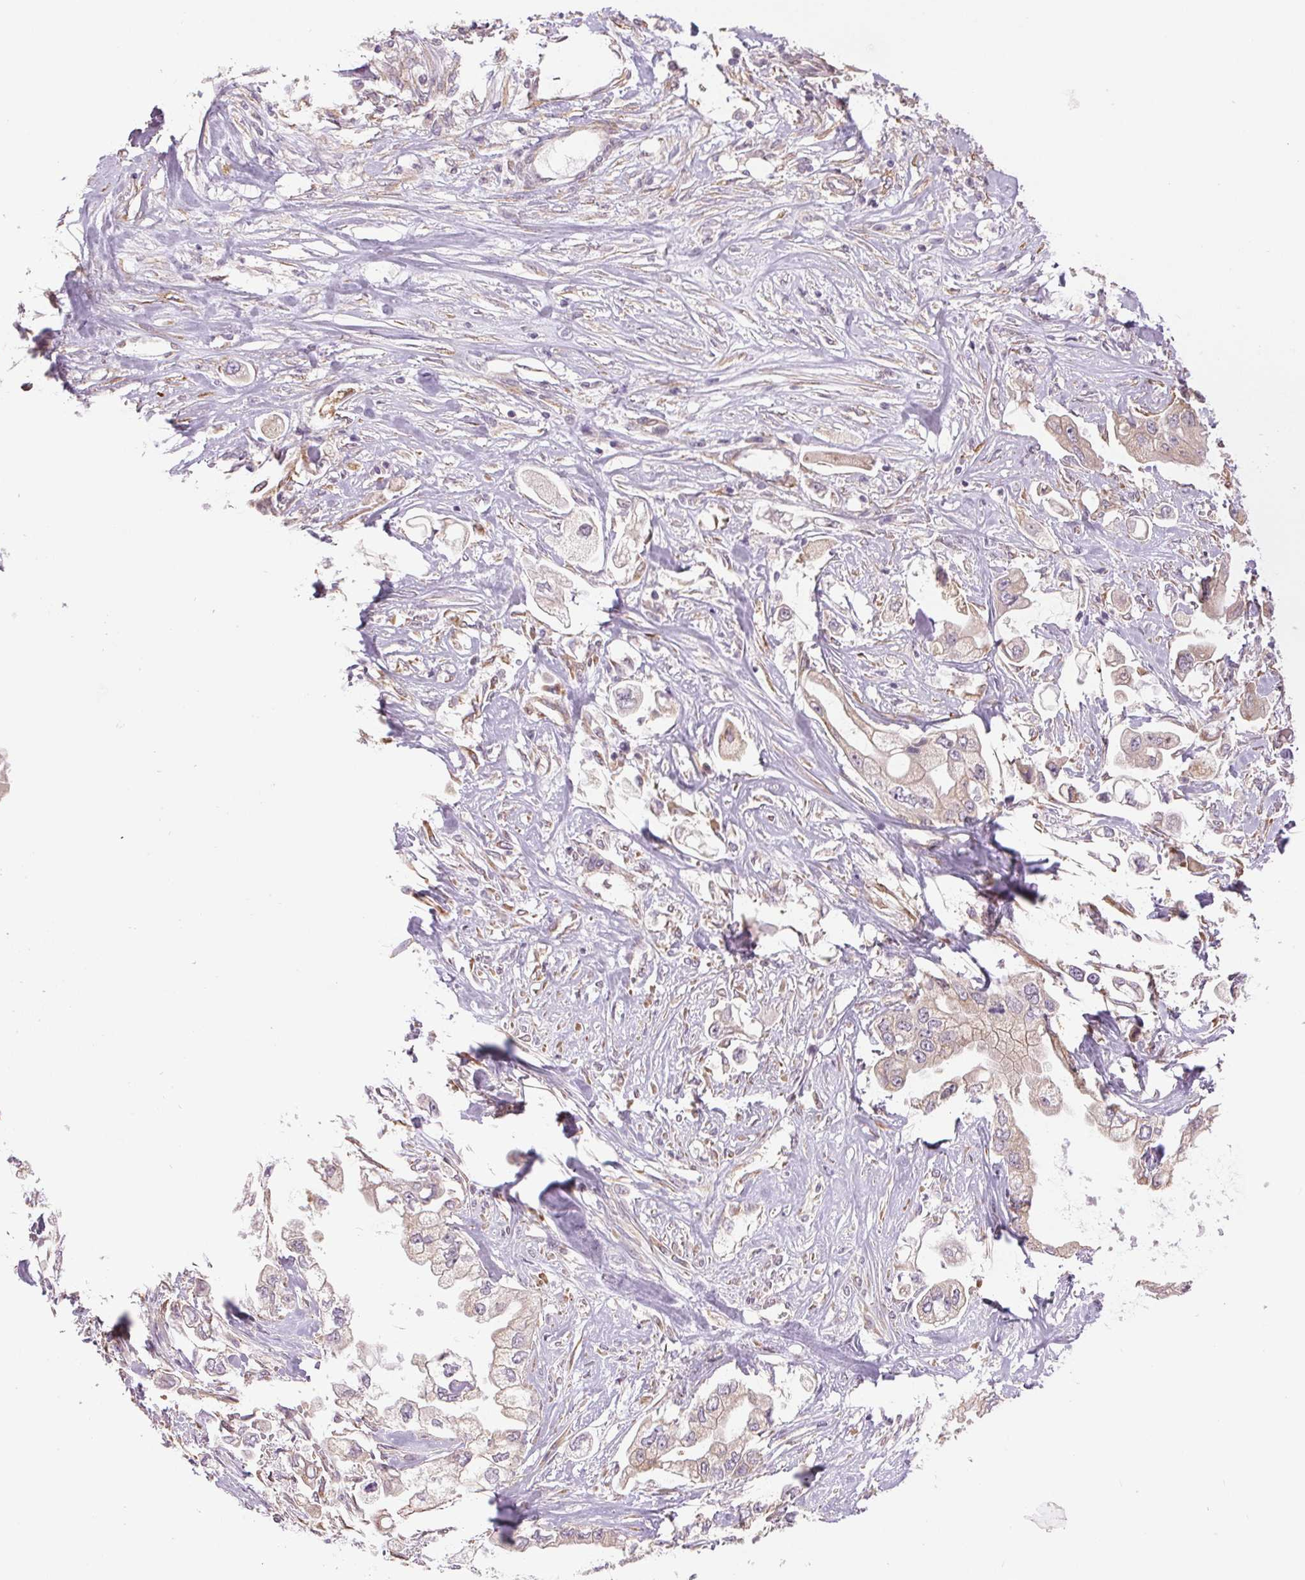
{"staining": {"intensity": "negative", "quantity": "none", "location": "none"}, "tissue": "stomach cancer", "cell_type": "Tumor cells", "image_type": "cancer", "snomed": [{"axis": "morphology", "description": "Adenocarcinoma, NOS"}, {"axis": "topography", "description": "Stomach"}], "caption": "IHC micrograph of human stomach cancer (adenocarcinoma) stained for a protein (brown), which exhibits no staining in tumor cells. (DAB (3,3'-diaminobenzidine) IHC visualized using brightfield microscopy, high magnification).", "gene": "METTL17", "patient": {"sex": "male", "age": 62}}